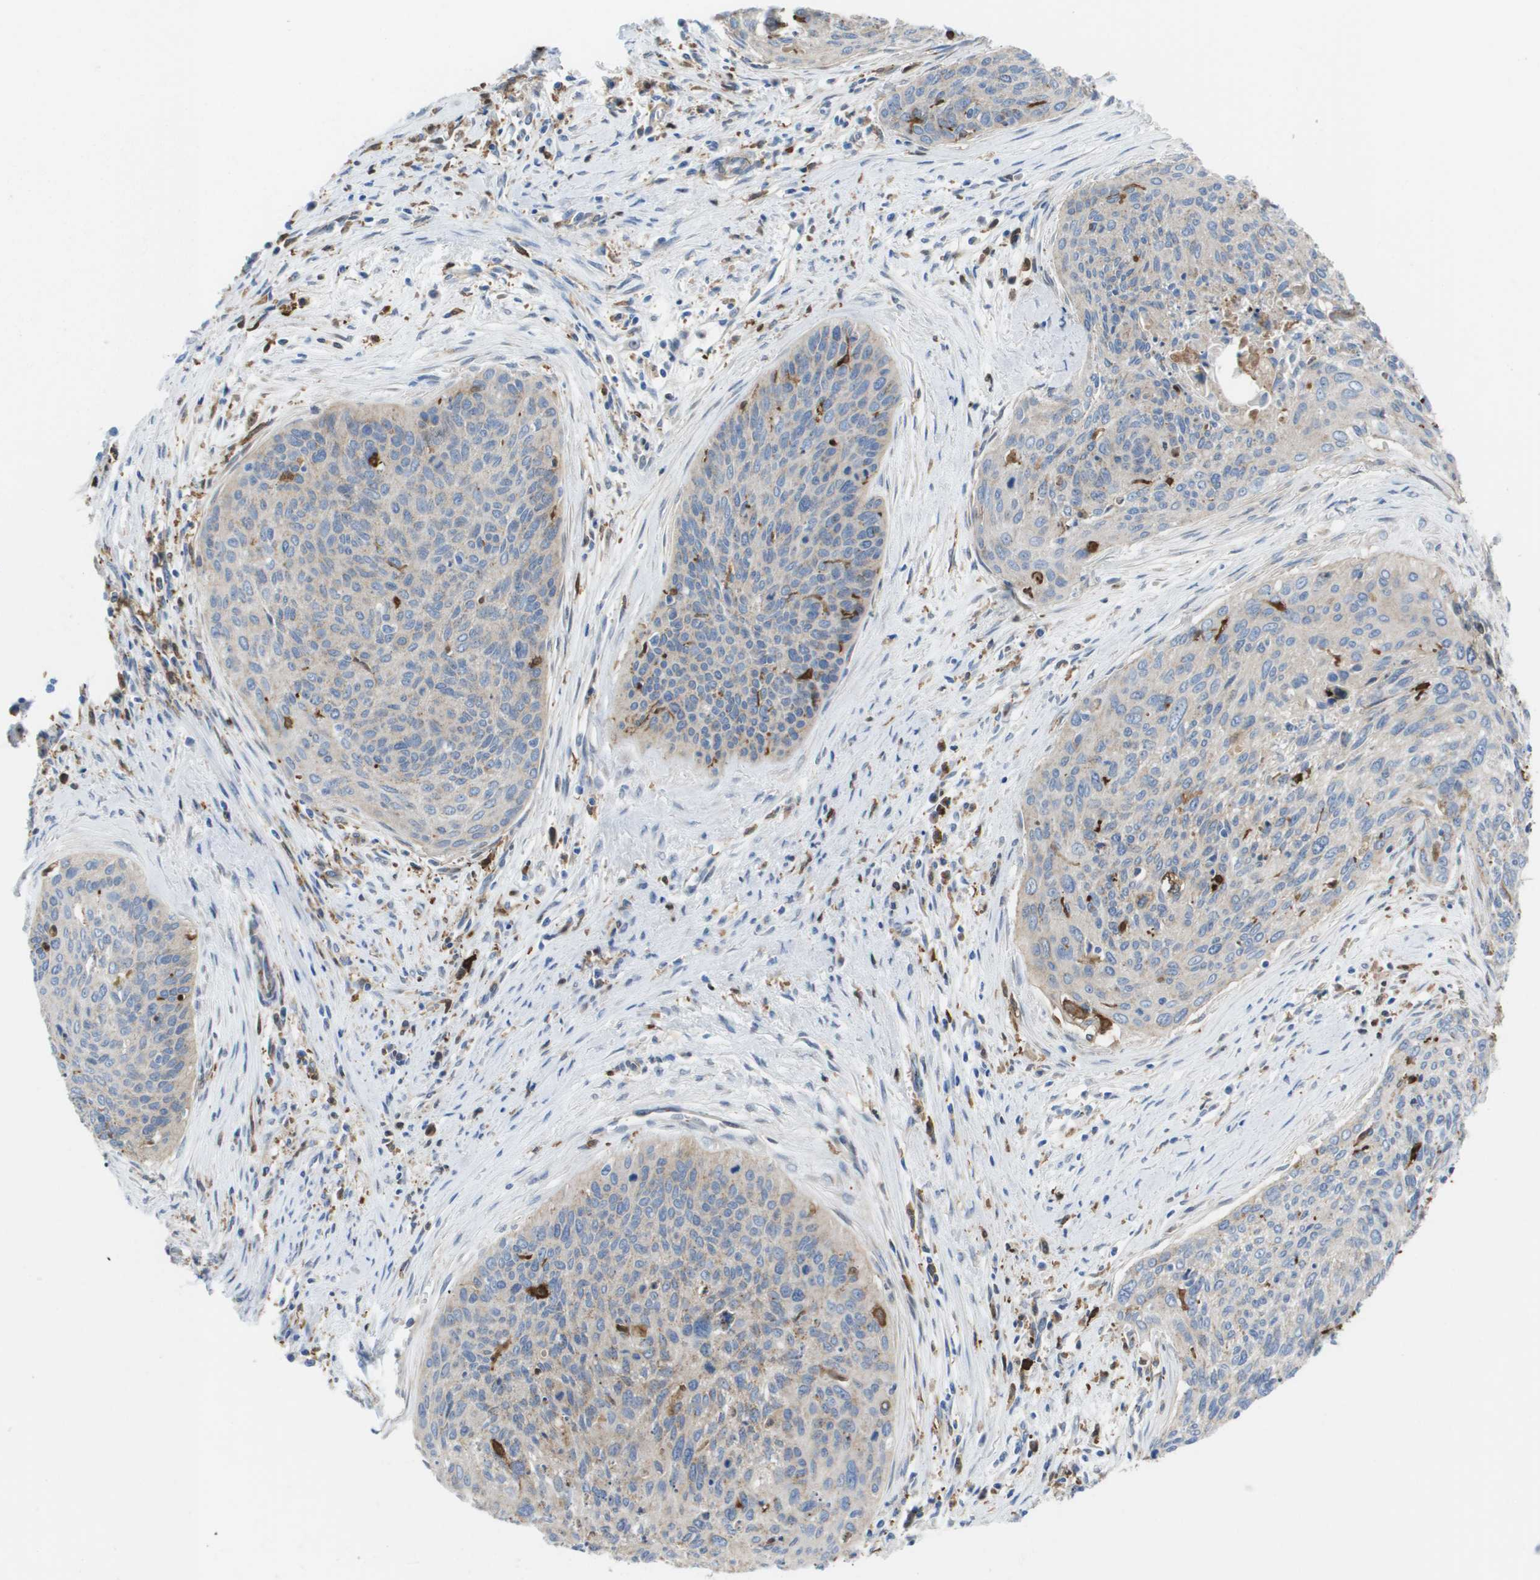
{"staining": {"intensity": "weak", "quantity": "<25%", "location": "cytoplasmic/membranous"}, "tissue": "cervical cancer", "cell_type": "Tumor cells", "image_type": "cancer", "snomed": [{"axis": "morphology", "description": "Squamous cell carcinoma, NOS"}, {"axis": "topography", "description": "Cervix"}], "caption": "Immunohistochemistry (IHC) photomicrograph of neoplastic tissue: human cervical squamous cell carcinoma stained with DAB (3,3'-diaminobenzidine) demonstrates no significant protein positivity in tumor cells.", "gene": "SLC37A2", "patient": {"sex": "female", "age": 55}}